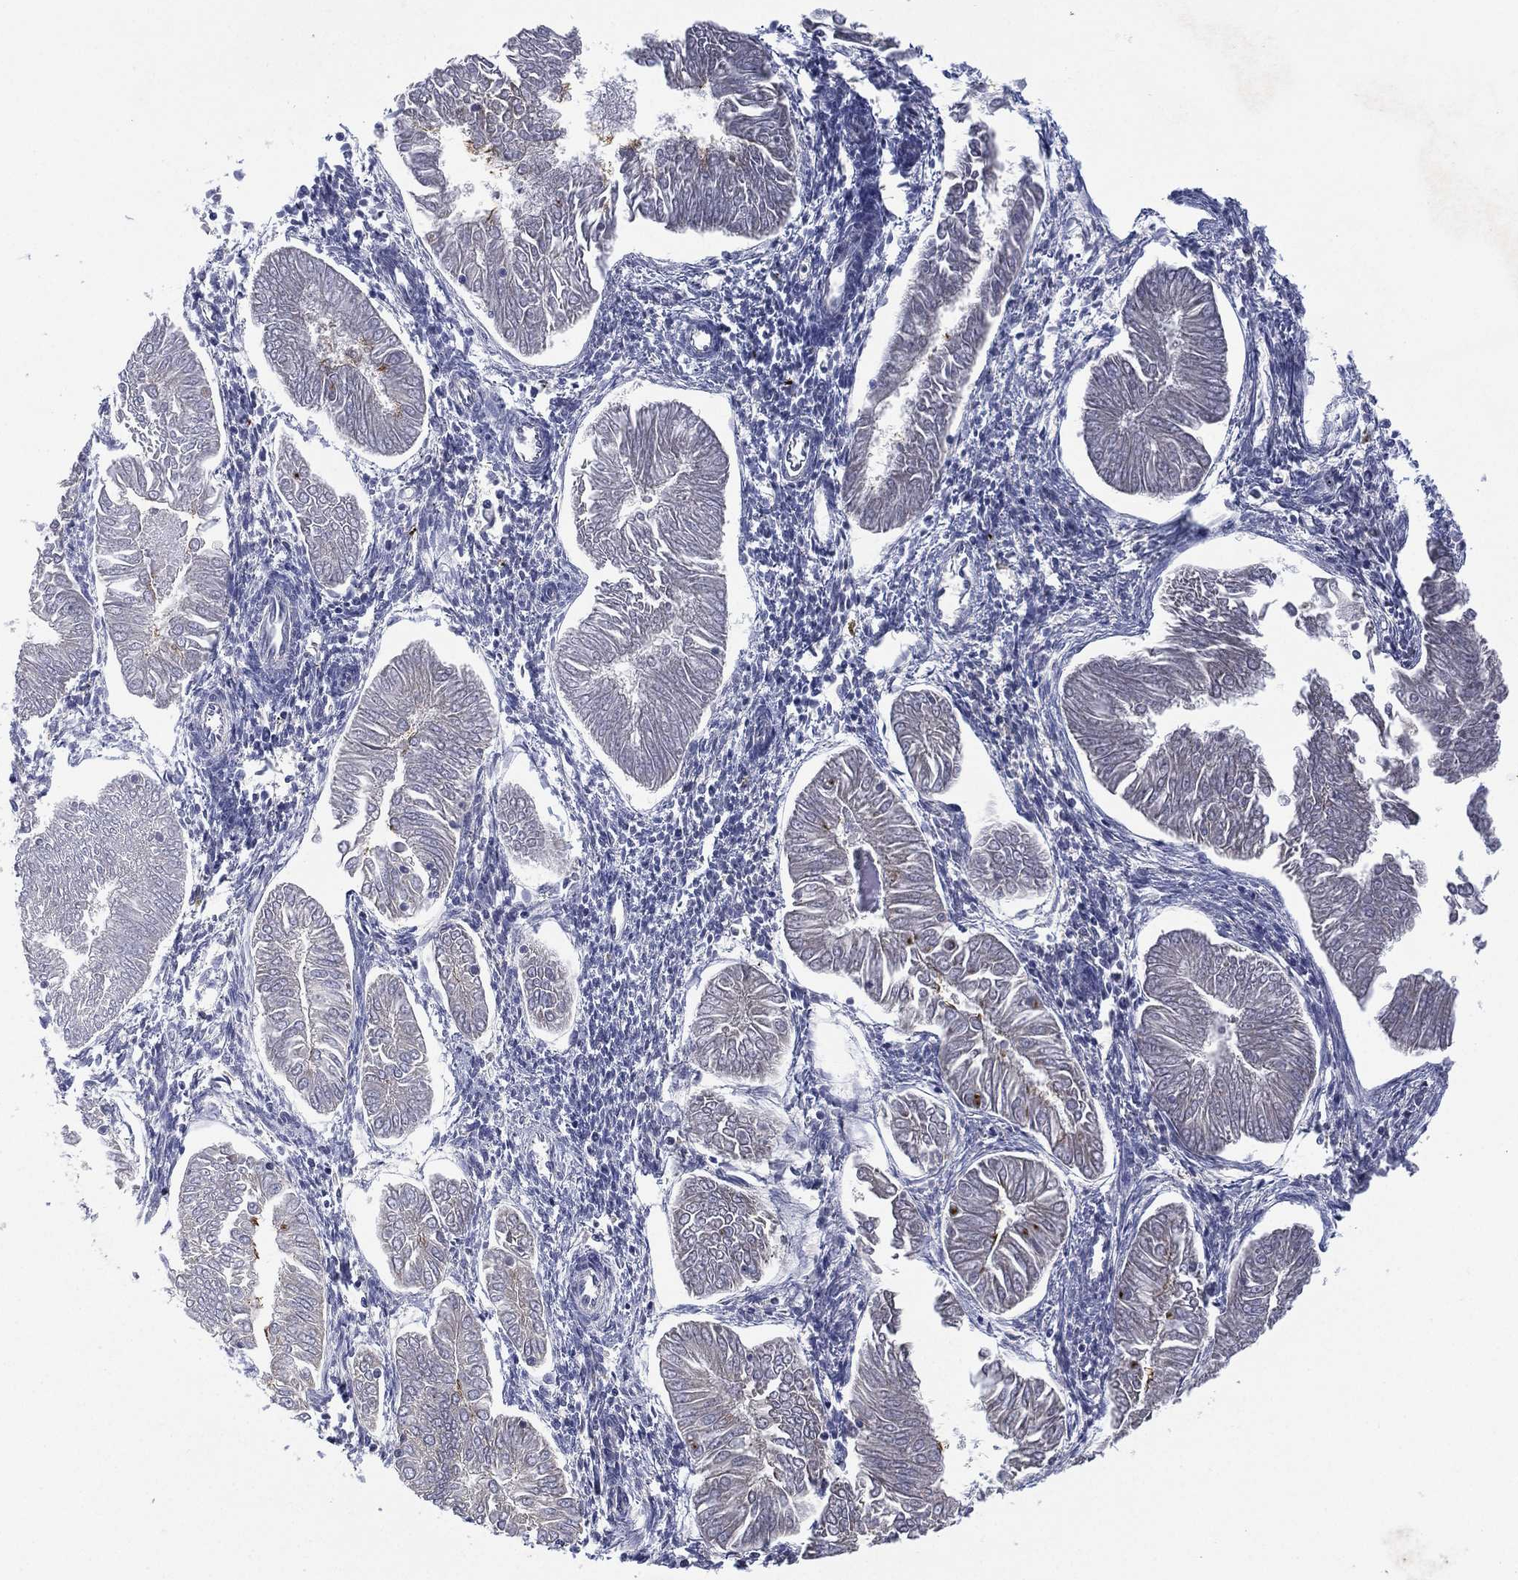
{"staining": {"intensity": "negative", "quantity": "none", "location": "none"}, "tissue": "endometrial cancer", "cell_type": "Tumor cells", "image_type": "cancer", "snomed": [{"axis": "morphology", "description": "Adenocarcinoma, NOS"}, {"axis": "topography", "description": "Endometrium"}], "caption": "Endometrial cancer was stained to show a protein in brown. There is no significant staining in tumor cells.", "gene": "SELENOO", "patient": {"sex": "female", "age": 53}}